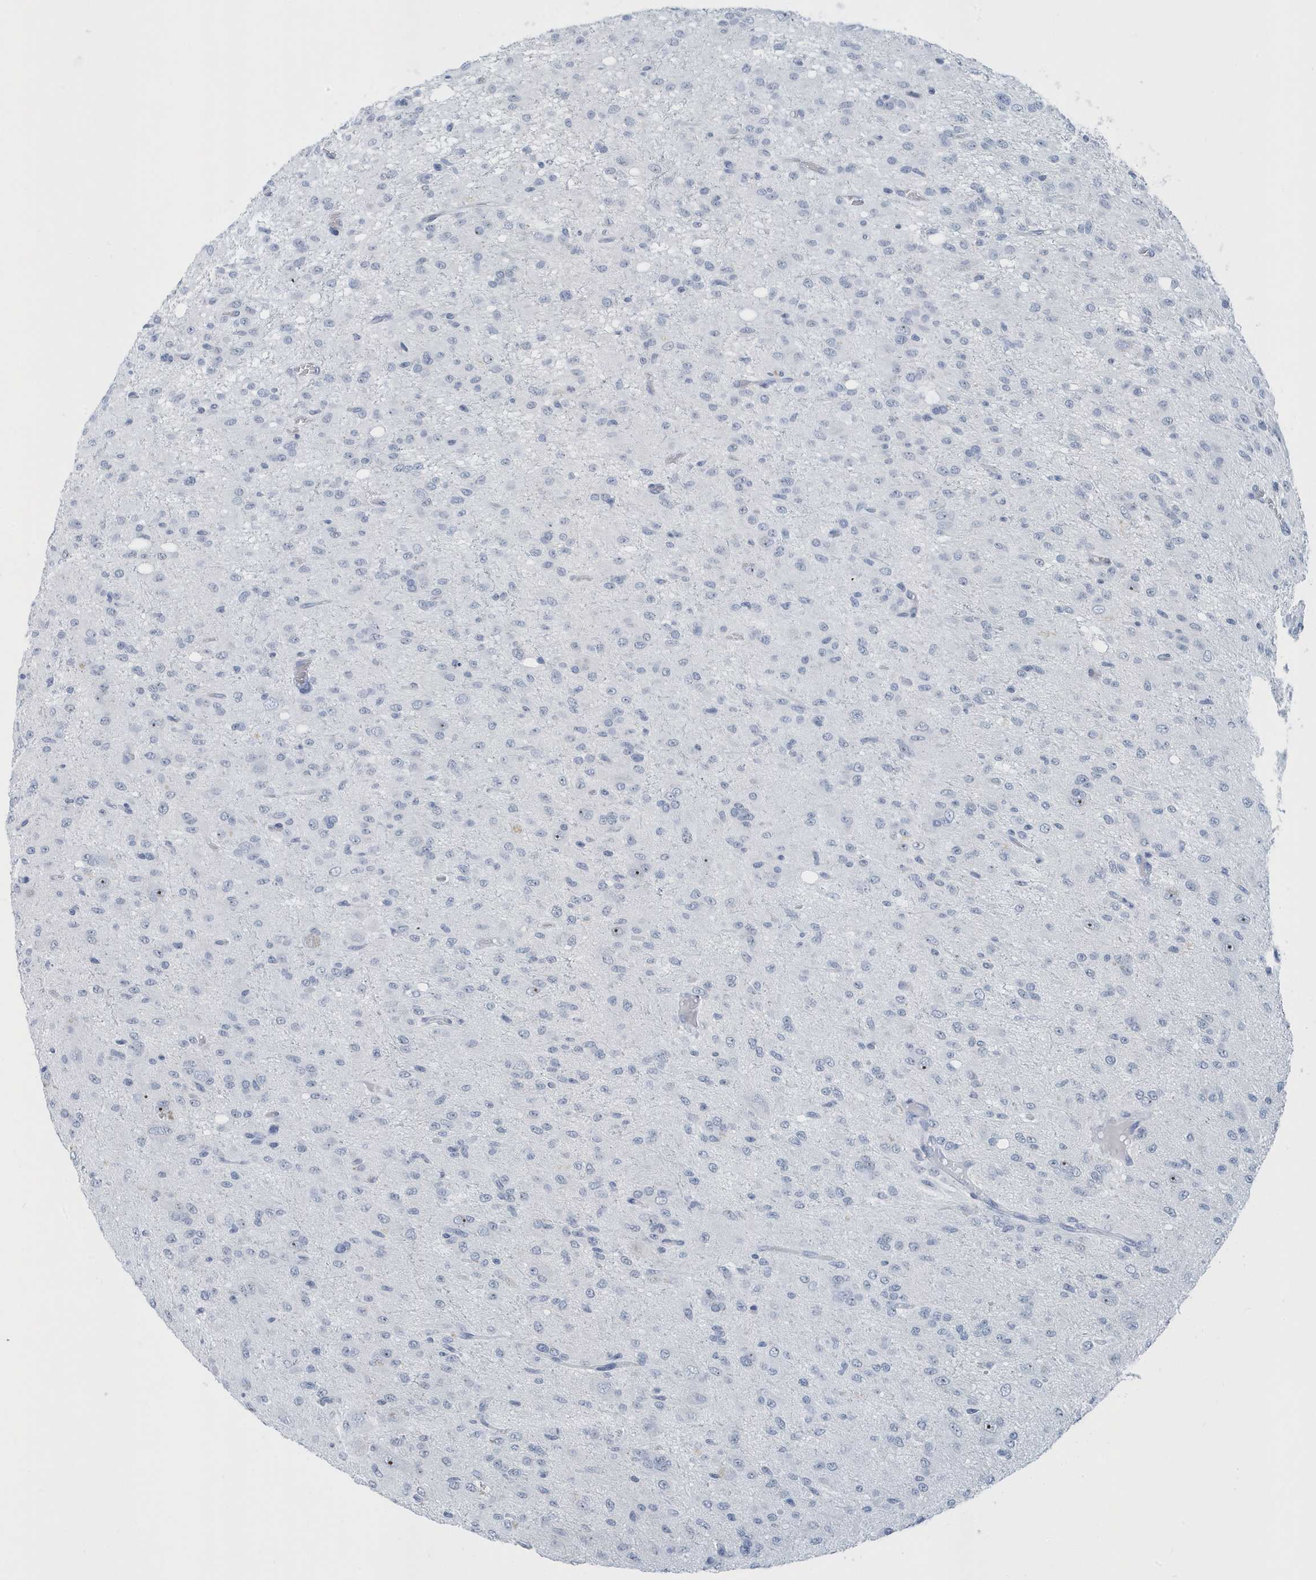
{"staining": {"intensity": "negative", "quantity": "none", "location": "none"}, "tissue": "glioma", "cell_type": "Tumor cells", "image_type": "cancer", "snomed": [{"axis": "morphology", "description": "Glioma, malignant, High grade"}, {"axis": "topography", "description": "Brain"}], "caption": "An image of human glioma is negative for staining in tumor cells.", "gene": "RPF2", "patient": {"sex": "female", "age": 59}}